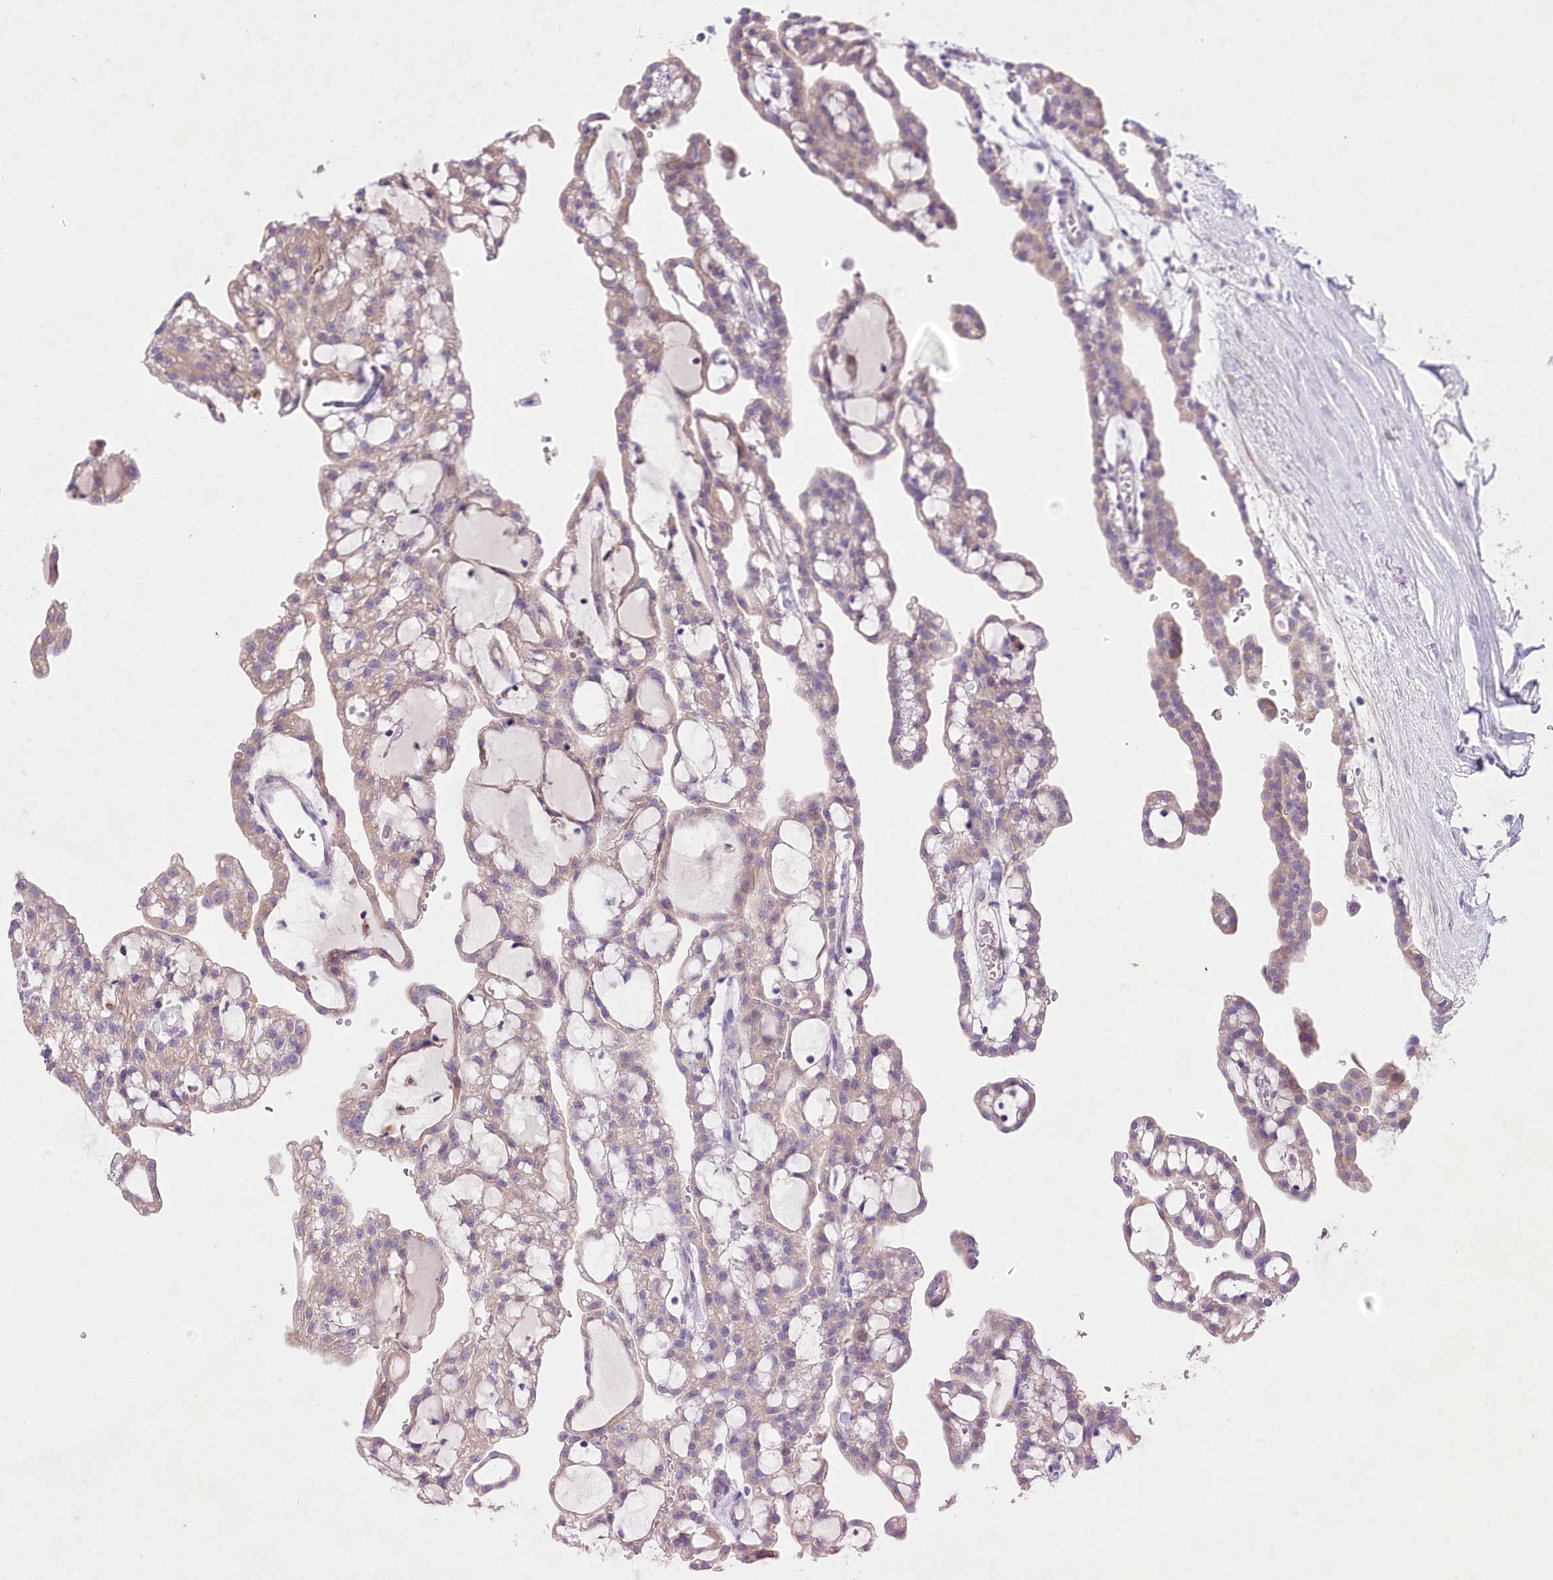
{"staining": {"intensity": "weak", "quantity": ">75%", "location": "cytoplasmic/membranous"}, "tissue": "renal cancer", "cell_type": "Tumor cells", "image_type": "cancer", "snomed": [{"axis": "morphology", "description": "Adenocarcinoma, NOS"}, {"axis": "topography", "description": "Kidney"}], "caption": "High-power microscopy captured an immunohistochemistry (IHC) micrograph of renal cancer (adenocarcinoma), revealing weak cytoplasmic/membranous expression in approximately >75% of tumor cells.", "gene": "LRRC14B", "patient": {"sex": "male", "age": 63}}